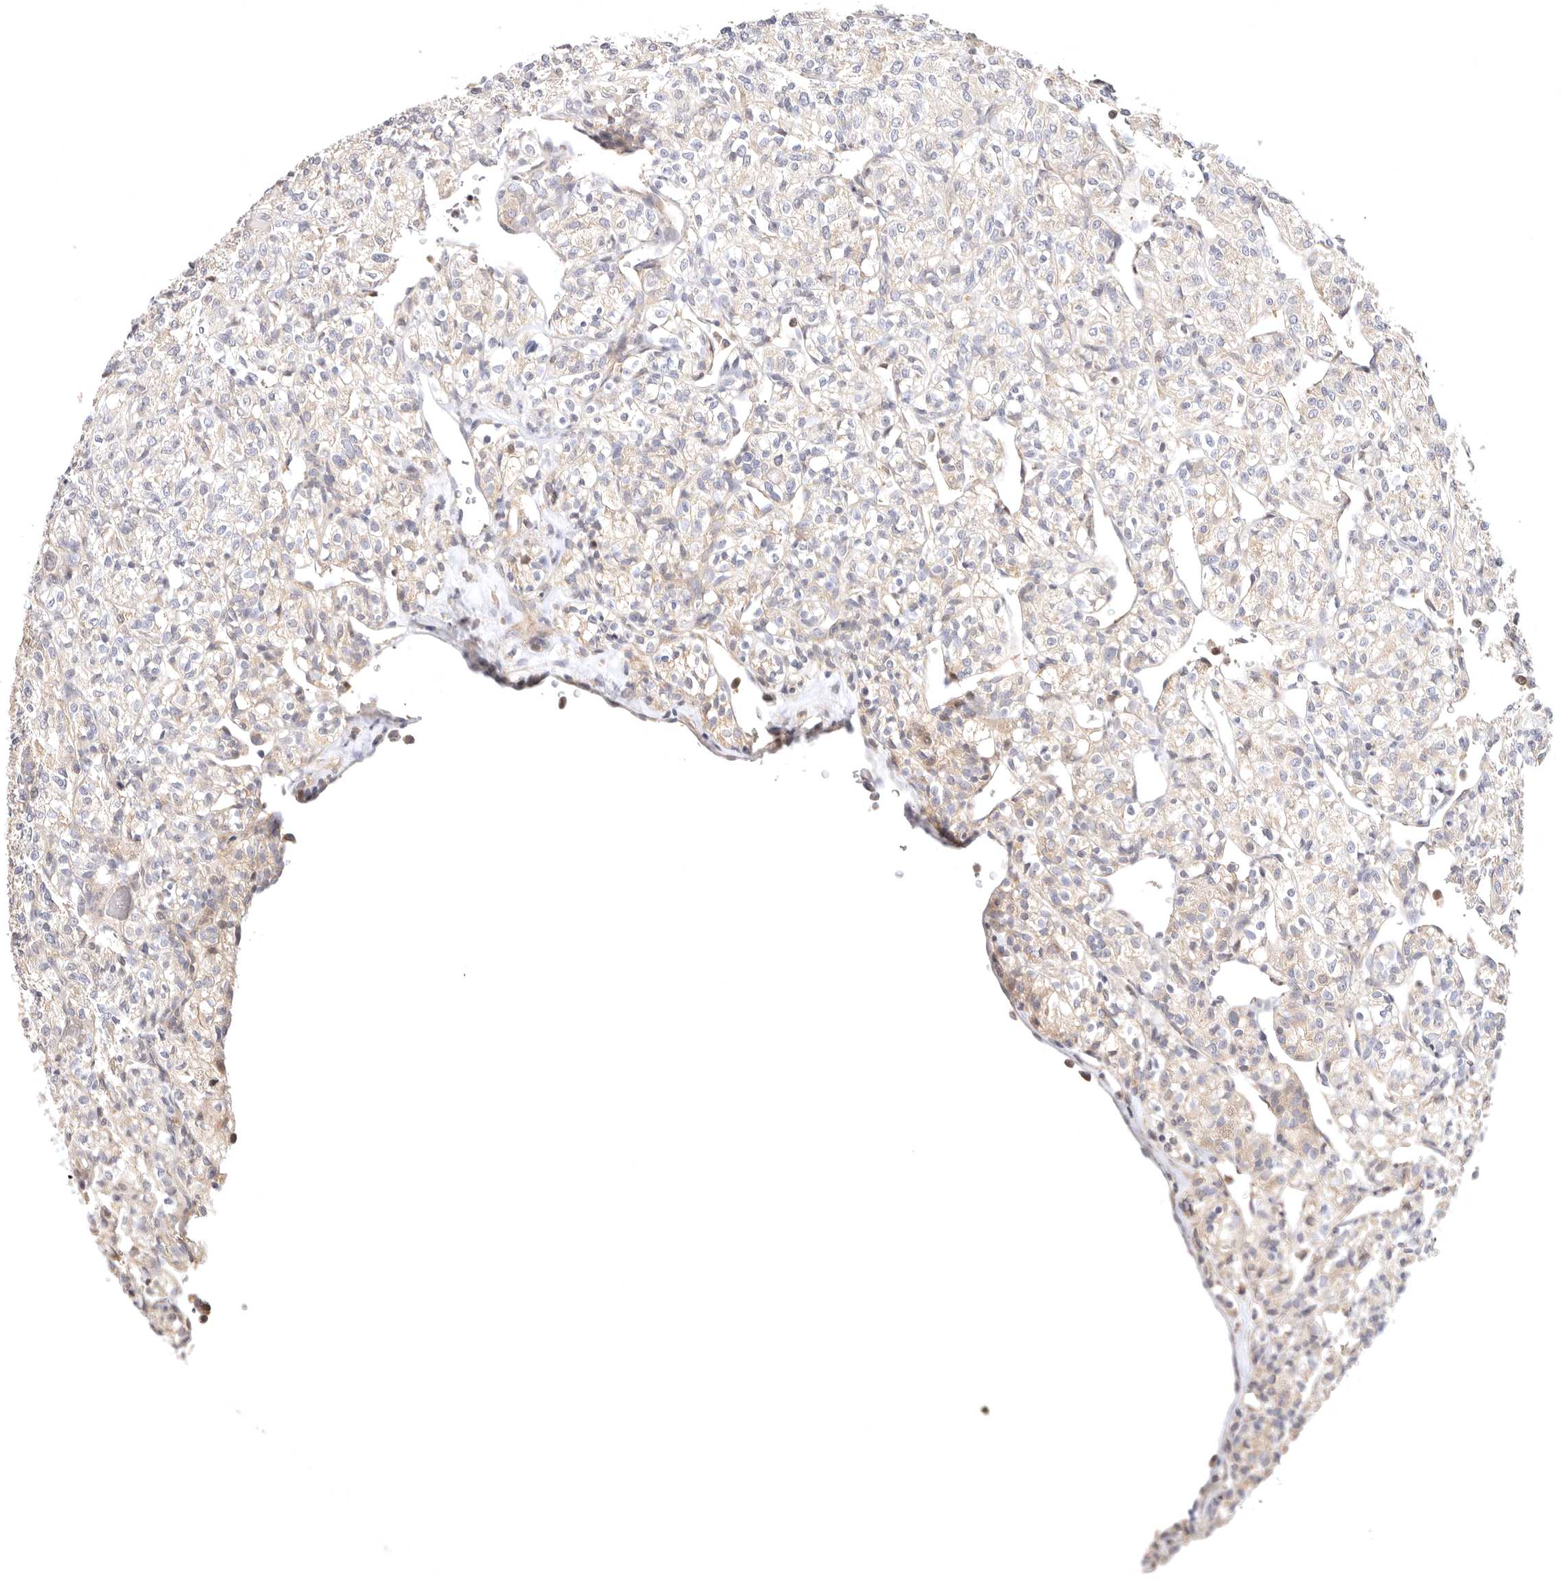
{"staining": {"intensity": "weak", "quantity": "<25%", "location": "cytoplasmic/membranous"}, "tissue": "renal cancer", "cell_type": "Tumor cells", "image_type": "cancer", "snomed": [{"axis": "morphology", "description": "Adenocarcinoma, NOS"}, {"axis": "topography", "description": "Kidney"}], "caption": "Immunohistochemistry of human renal adenocarcinoma exhibits no expression in tumor cells.", "gene": "KCMF1", "patient": {"sex": "male", "age": 77}}